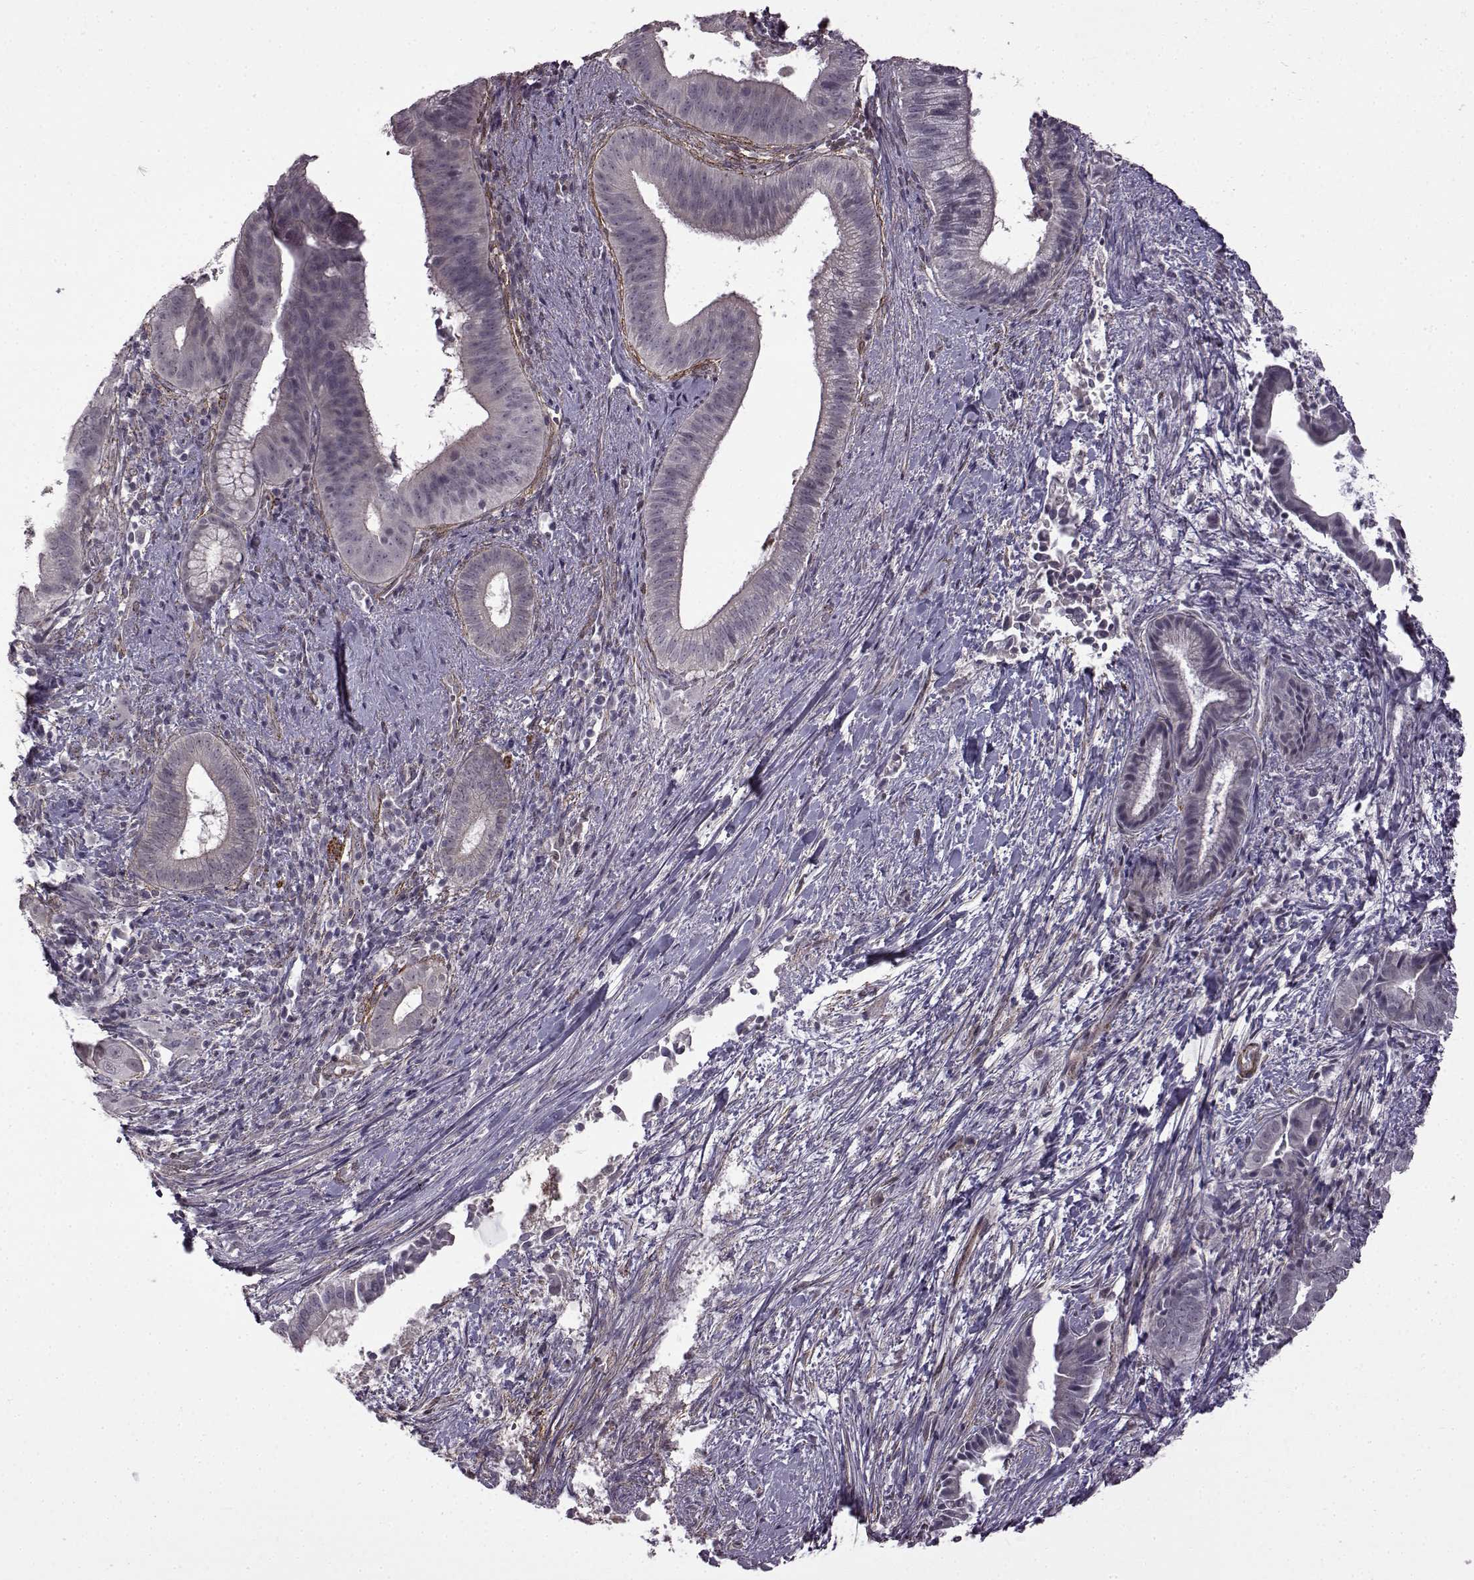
{"staining": {"intensity": "negative", "quantity": "none", "location": "none"}, "tissue": "pancreatic cancer", "cell_type": "Tumor cells", "image_type": "cancer", "snomed": [{"axis": "morphology", "description": "Adenocarcinoma, NOS"}, {"axis": "topography", "description": "Pancreas"}], "caption": "Immunohistochemistry (IHC) micrograph of human pancreatic cancer stained for a protein (brown), which demonstrates no positivity in tumor cells.", "gene": "SYNPO2", "patient": {"sex": "male", "age": 61}}